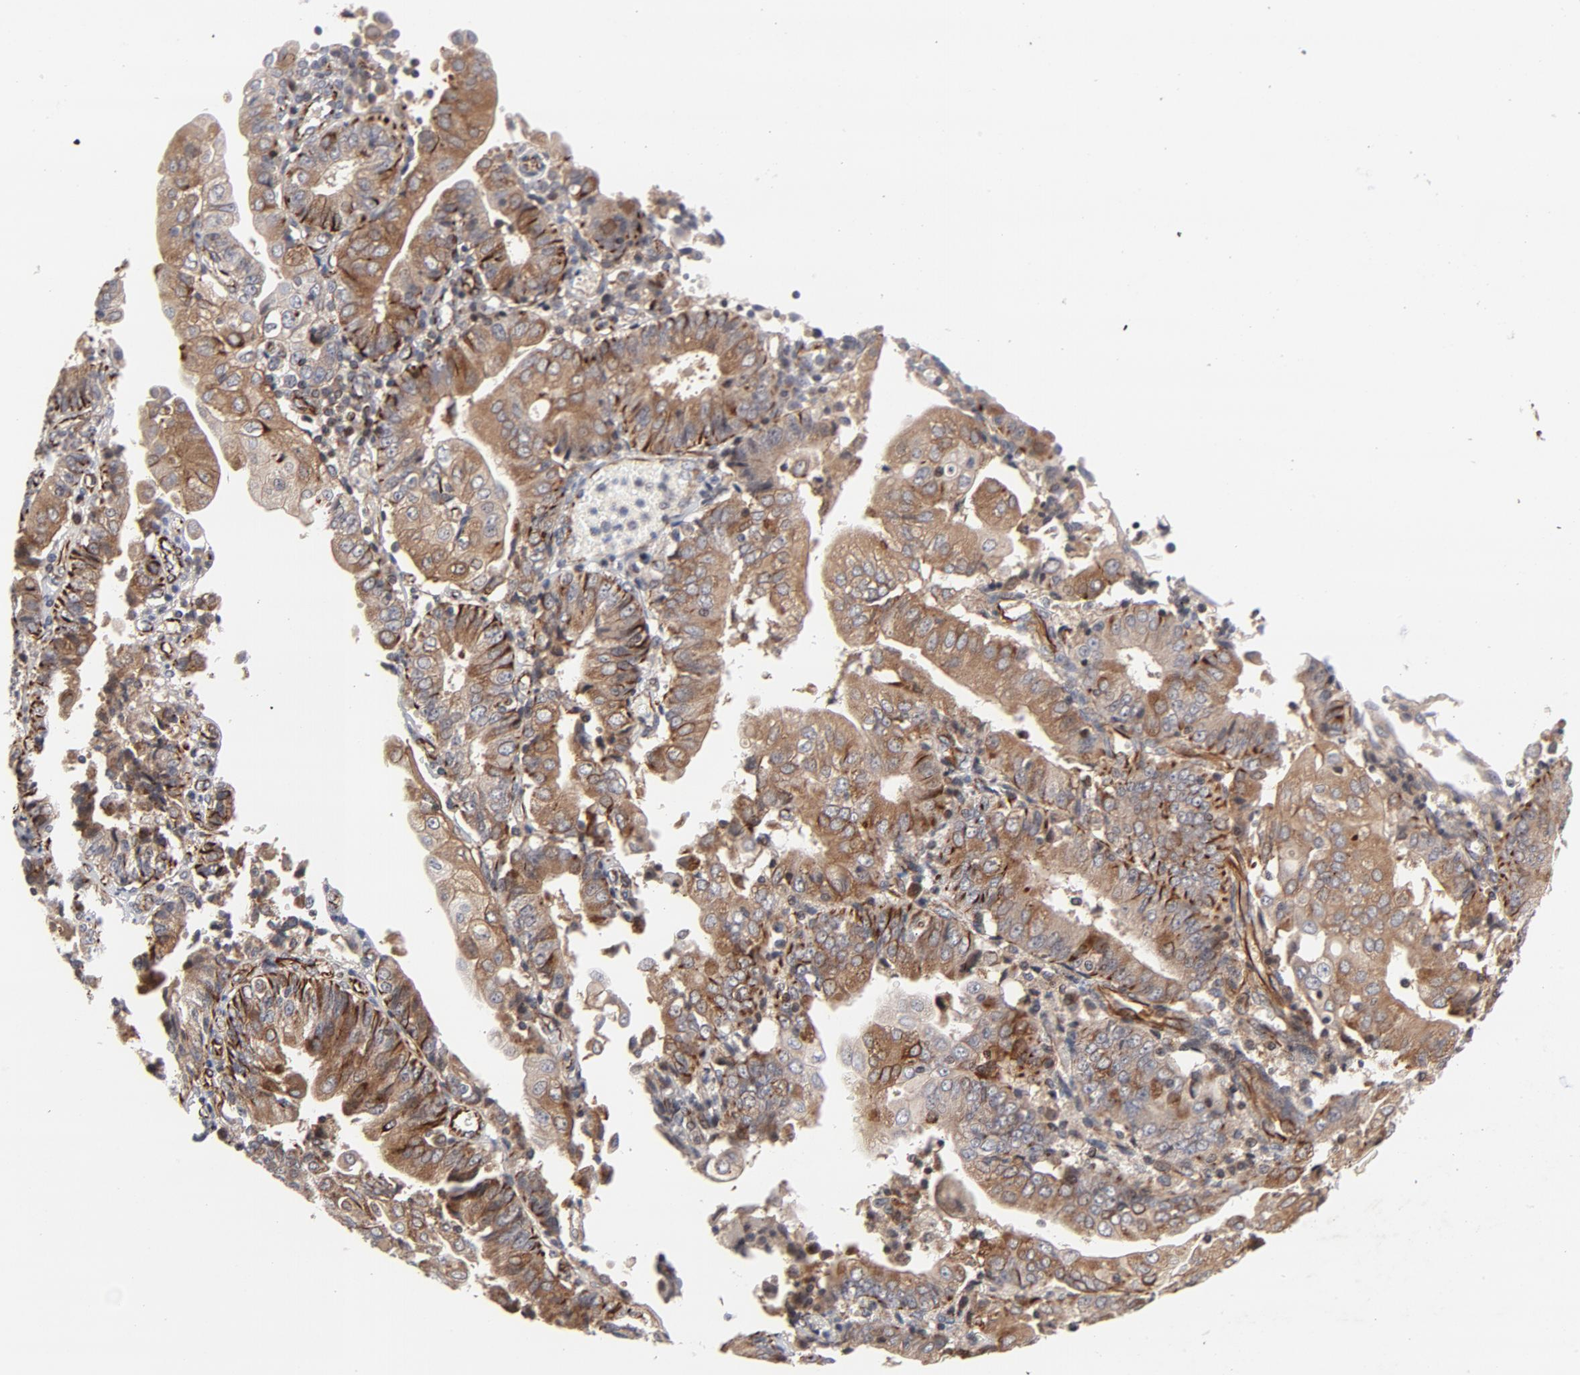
{"staining": {"intensity": "moderate", "quantity": ">75%", "location": "cytoplasmic/membranous"}, "tissue": "endometrial cancer", "cell_type": "Tumor cells", "image_type": "cancer", "snomed": [{"axis": "morphology", "description": "Adenocarcinoma, NOS"}, {"axis": "topography", "description": "Endometrium"}], "caption": "Approximately >75% of tumor cells in endometrial adenocarcinoma demonstrate moderate cytoplasmic/membranous protein expression as visualized by brown immunohistochemical staining.", "gene": "DNAAF2", "patient": {"sex": "female", "age": 75}}